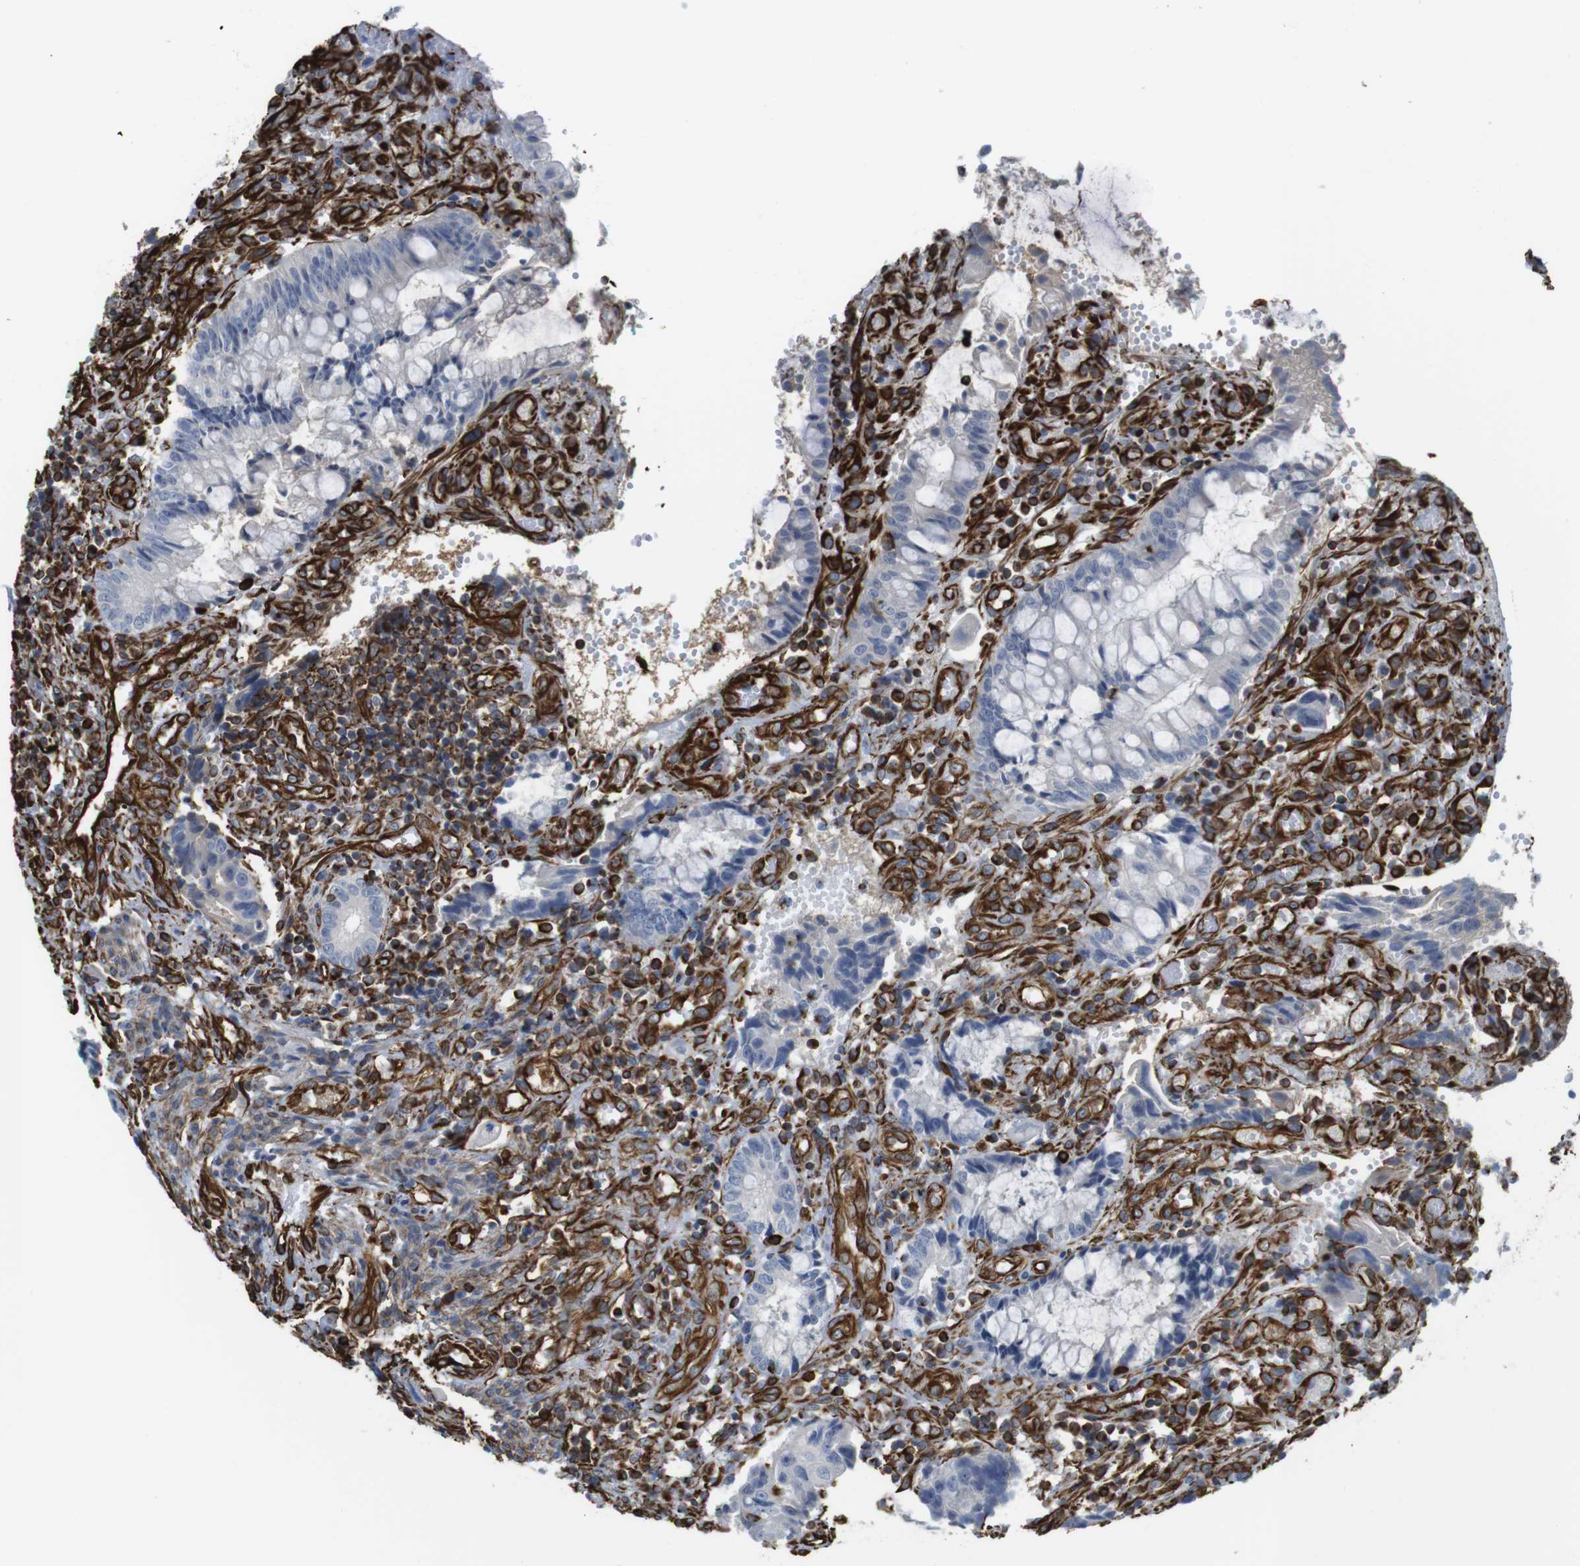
{"staining": {"intensity": "negative", "quantity": "none", "location": "none"}, "tissue": "colorectal cancer", "cell_type": "Tumor cells", "image_type": "cancer", "snomed": [{"axis": "morphology", "description": "Adenocarcinoma, NOS"}, {"axis": "topography", "description": "Colon"}], "caption": "Histopathology image shows no significant protein staining in tumor cells of colorectal cancer.", "gene": "RALGPS1", "patient": {"sex": "female", "age": 57}}